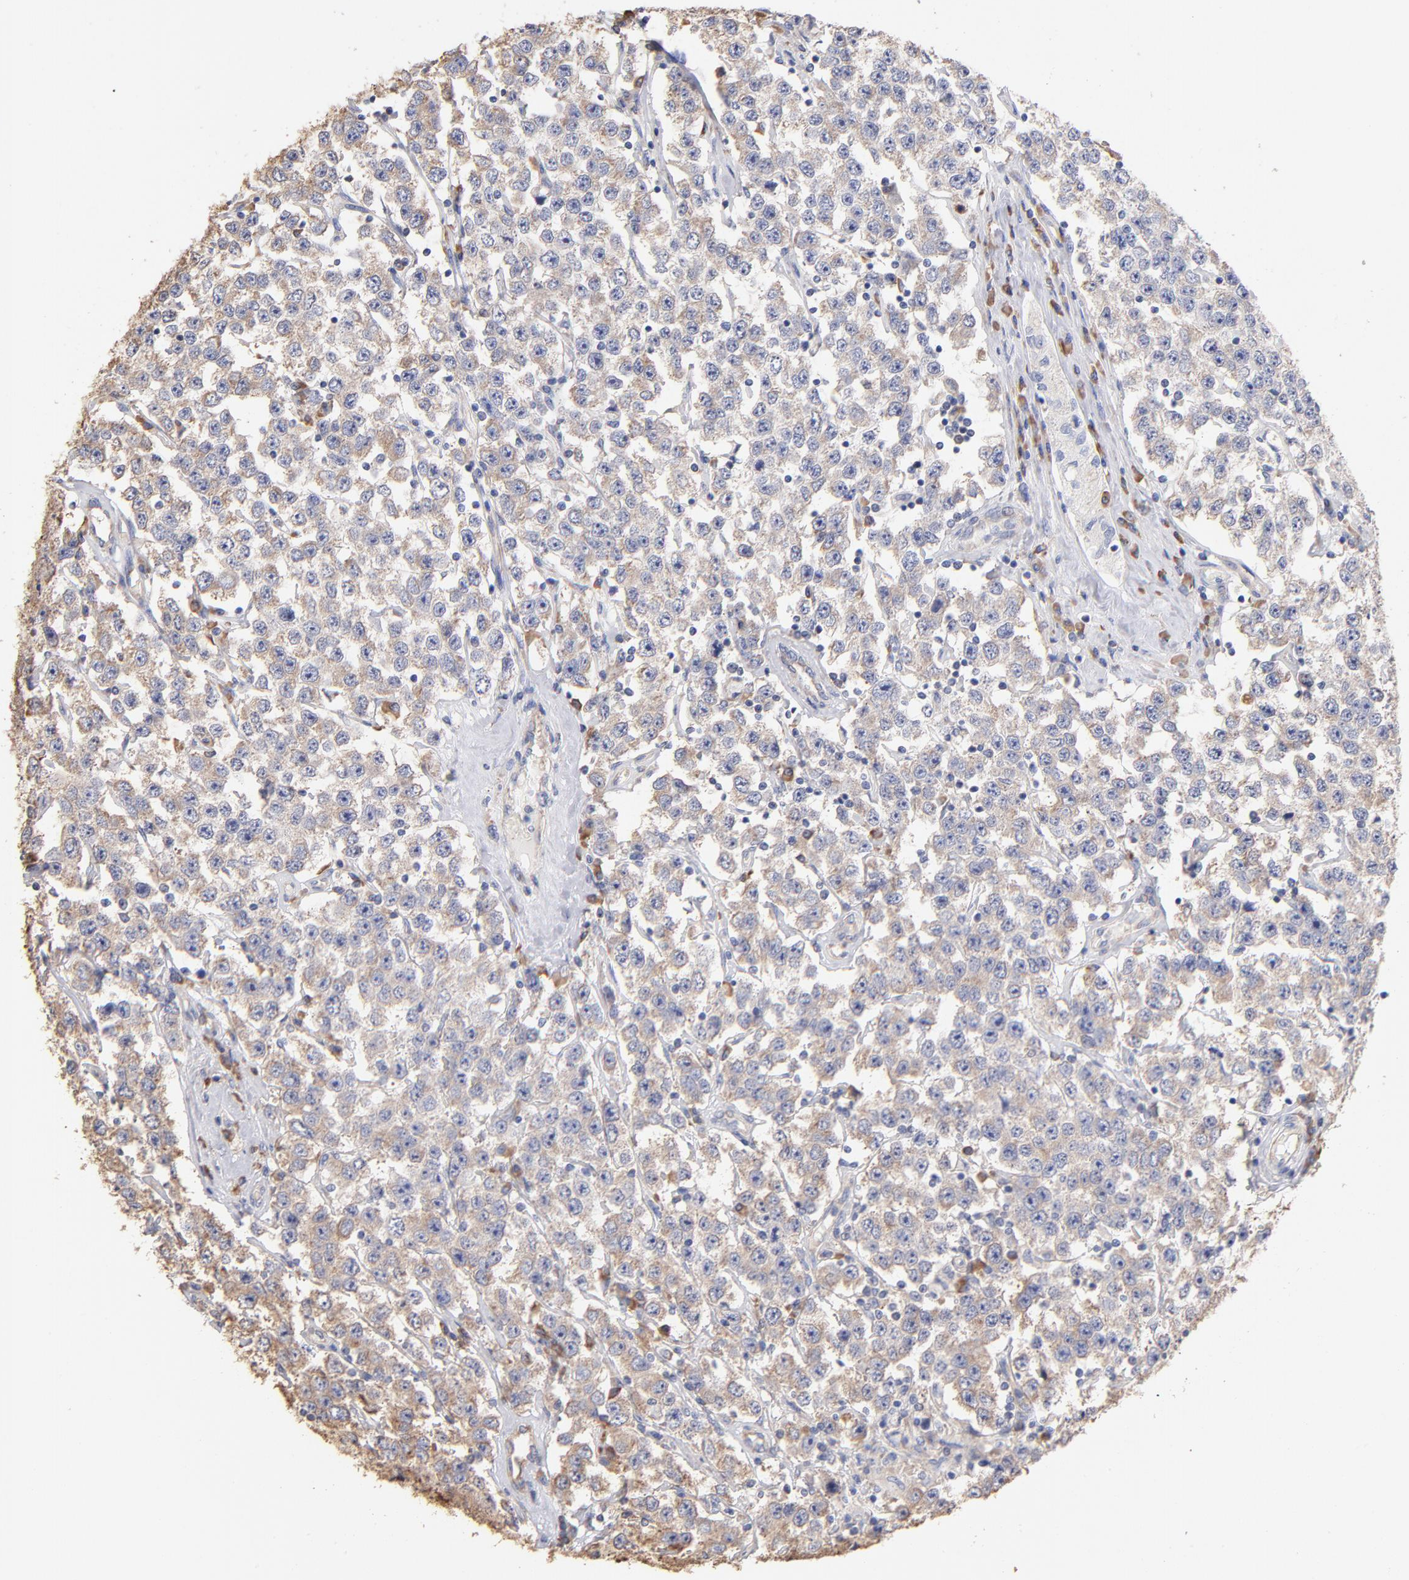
{"staining": {"intensity": "moderate", "quantity": ">75%", "location": "cytoplasmic/membranous"}, "tissue": "testis cancer", "cell_type": "Tumor cells", "image_type": "cancer", "snomed": [{"axis": "morphology", "description": "Seminoma, NOS"}, {"axis": "topography", "description": "Testis"}], "caption": "A brown stain highlights moderate cytoplasmic/membranous staining of a protein in testis seminoma tumor cells. Using DAB (3,3'-diaminobenzidine) (brown) and hematoxylin (blue) stains, captured at high magnification using brightfield microscopy.", "gene": "RPL9", "patient": {"sex": "male", "age": 52}}